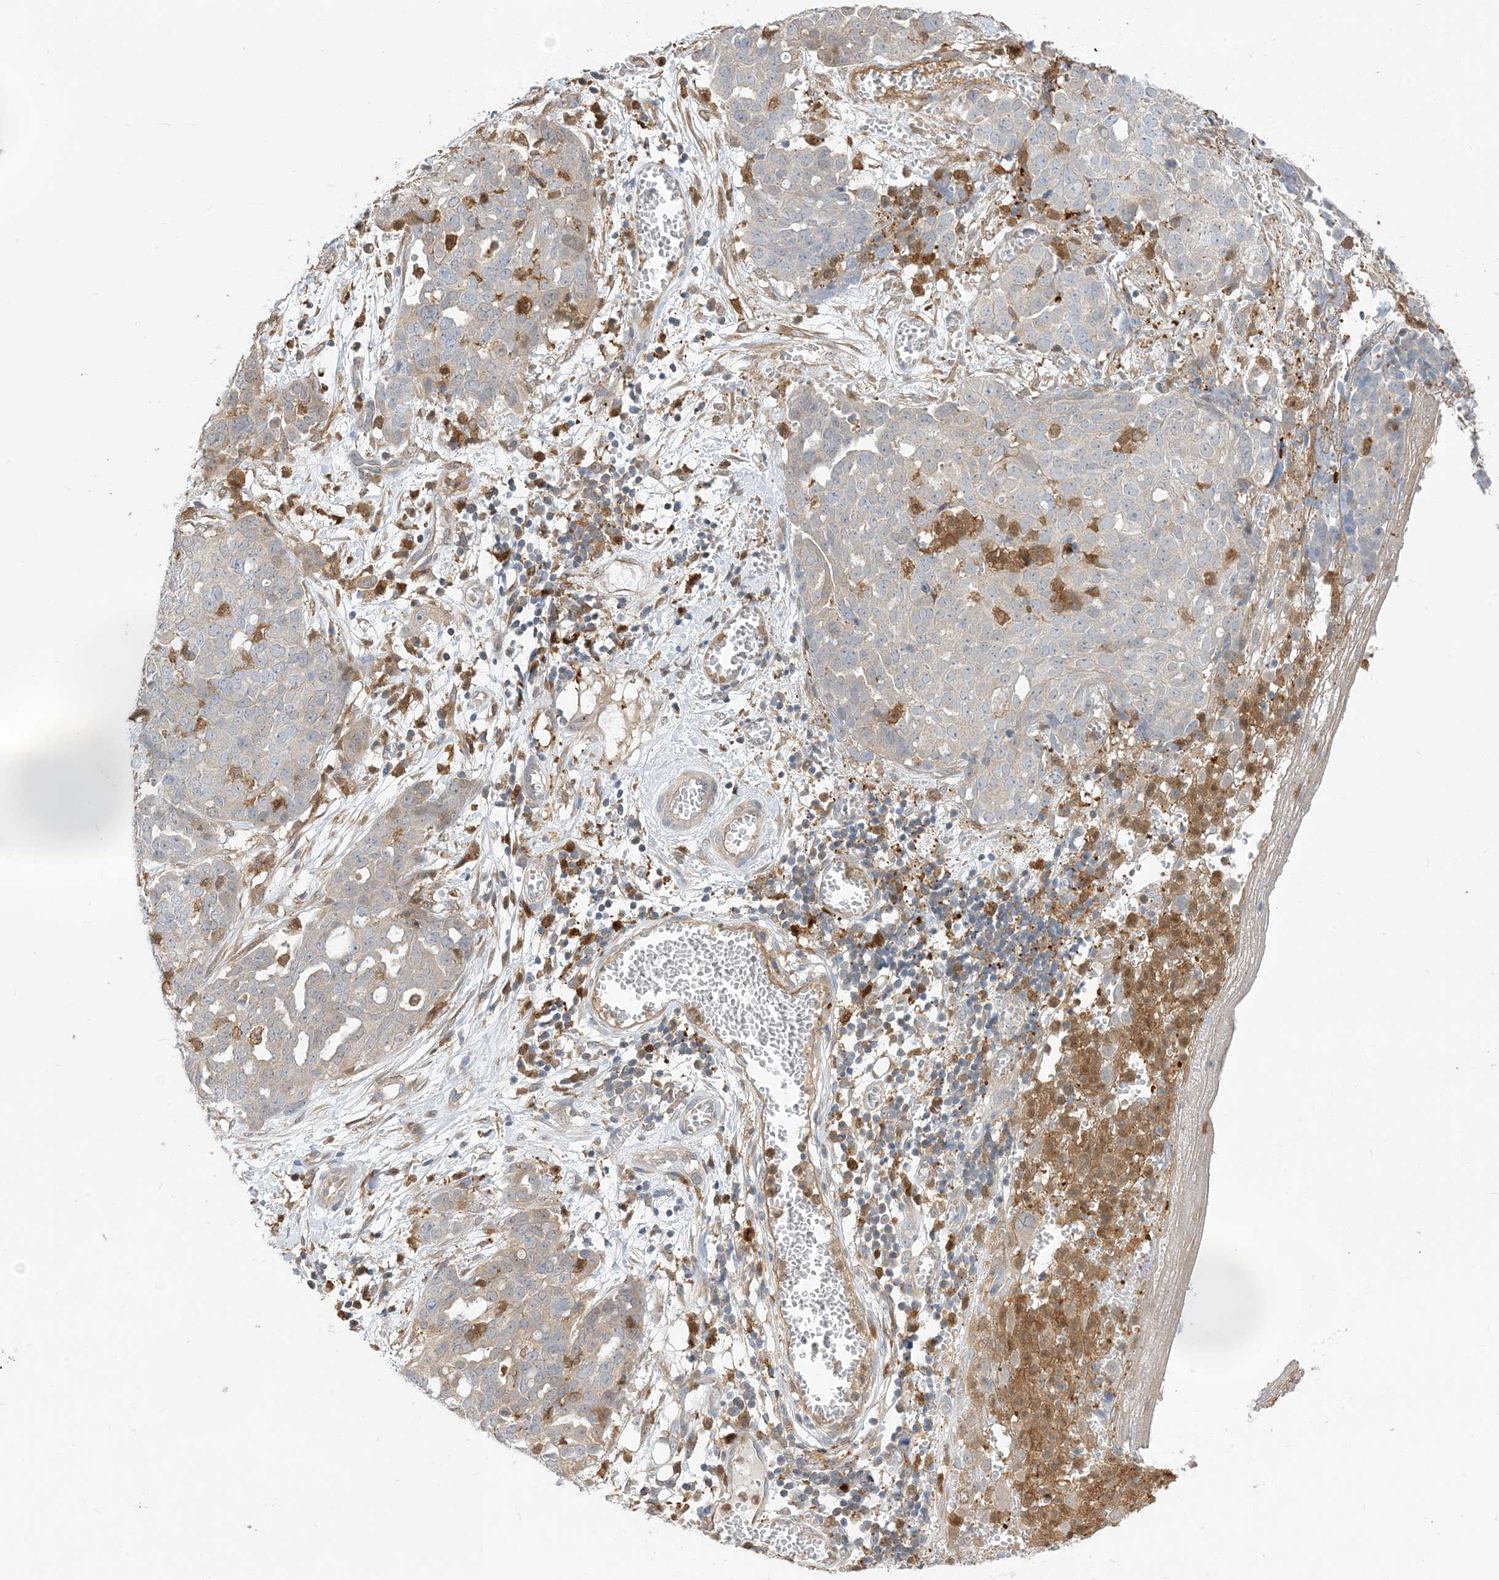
{"staining": {"intensity": "weak", "quantity": "<25%", "location": "cytoplasmic/membranous"}, "tissue": "ovarian cancer", "cell_type": "Tumor cells", "image_type": "cancer", "snomed": [{"axis": "morphology", "description": "Cystadenocarcinoma, serous, NOS"}, {"axis": "topography", "description": "Soft tissue"}, {"axis": "topography", "description": "Ovary"}], "caption": "Tumor cells are negative for brown protein staining in ovarian cancer (serous cystadenocarcinoma).", "gene": "NAGK", "patient": {"sex": "female", "age": 57}}